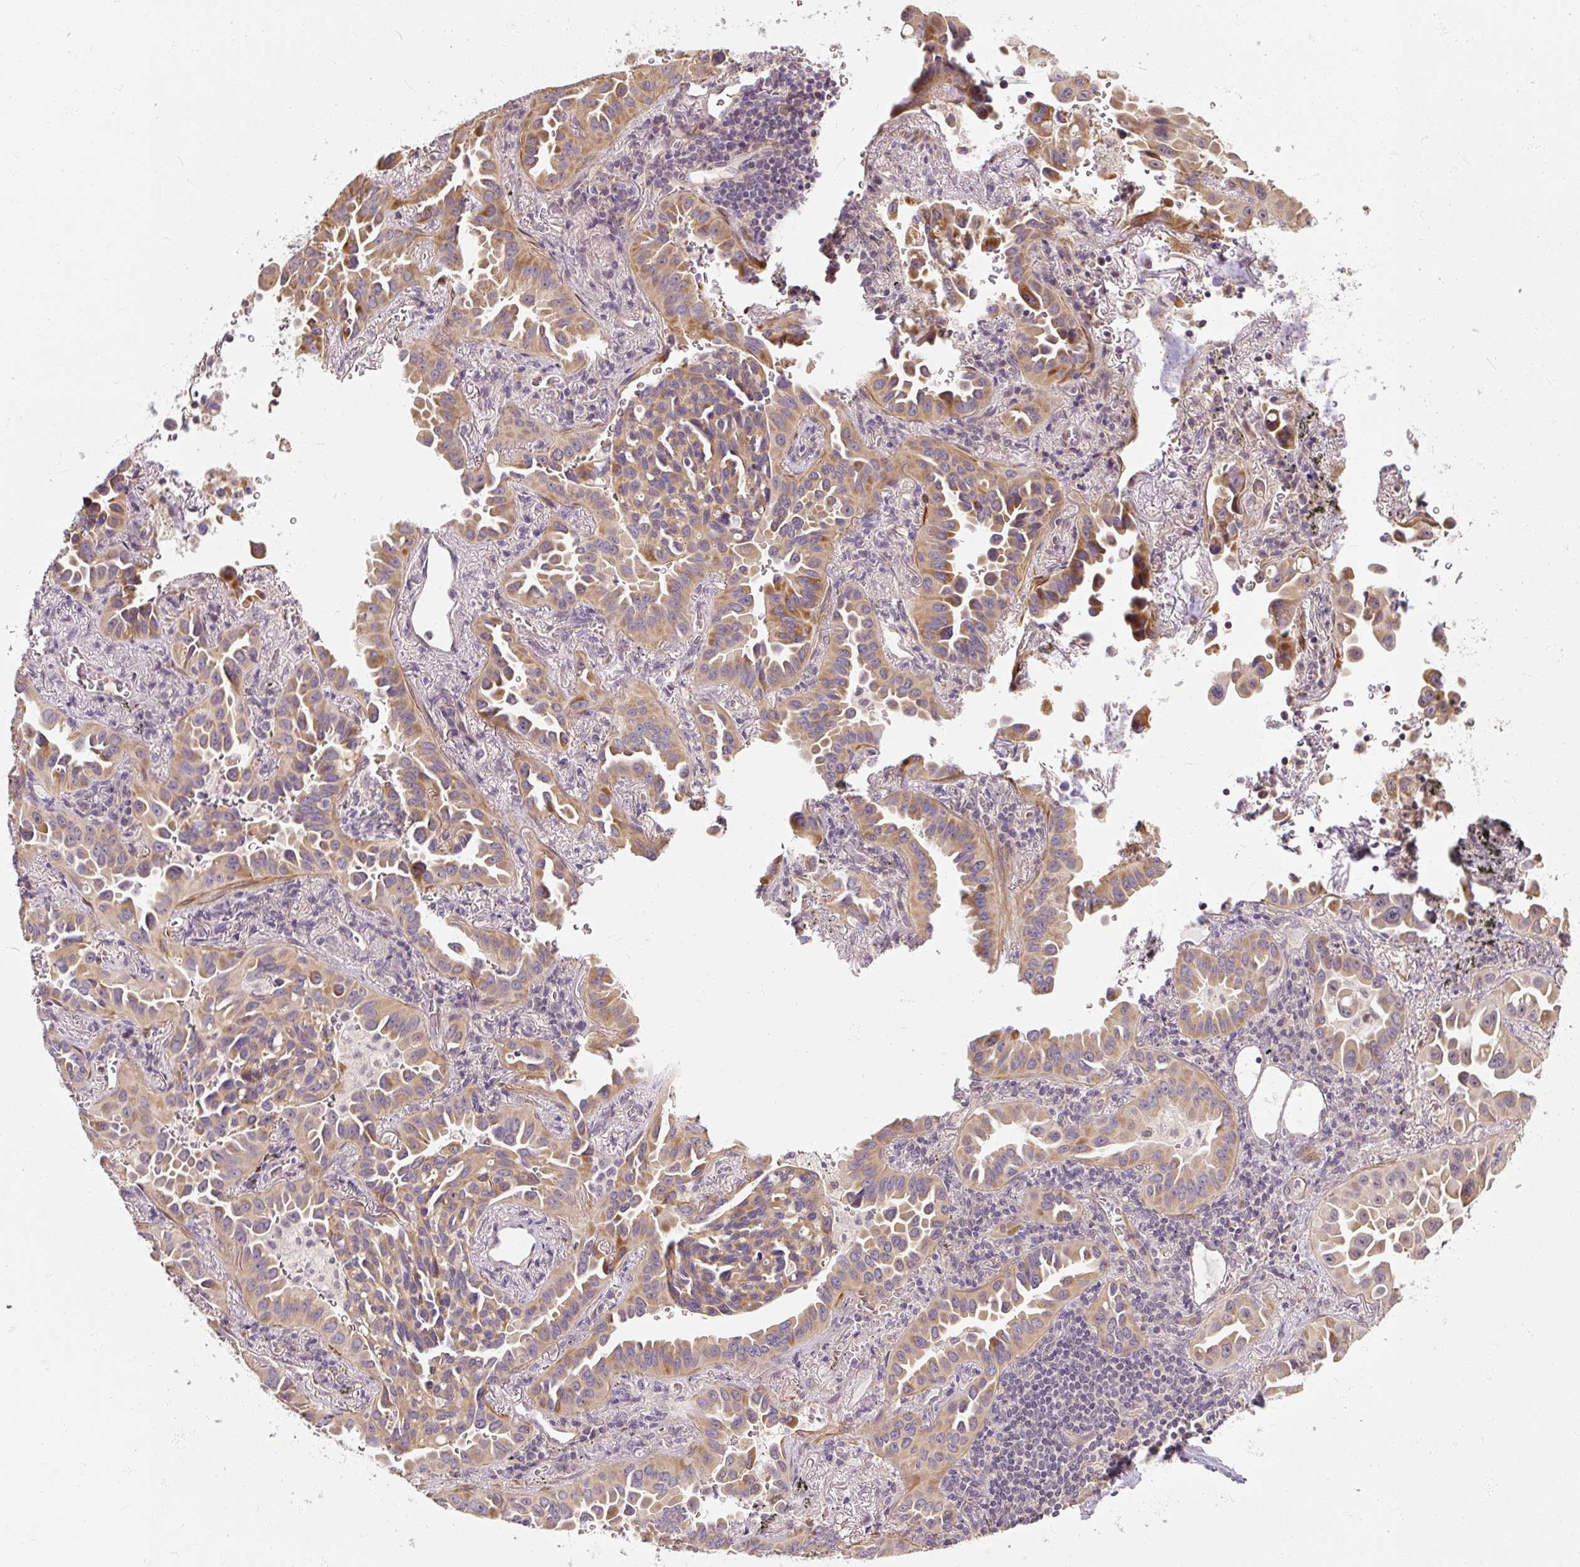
{"staining": {"intensity": "moderate", "quantity": "25%-75%", "location": "cytoplasmic/membranous"}, "tissue": "lung cancer", "cell_type": "Tumor cells", "image_type": "cancer", "snomed": [{"axis": "morphology", "description": "Adenocarcinoma, NOS"}, {"axis": "topography", "description": "Lung"}], "caption": "Immunohistochemistry (IHC) (DAB (3,3'-diaminobenzidine)) staining of human lung adenocarcinoma demonstrates moderate cytoplasmic/membranous protein expression in about 25%-75% of tumor cells. (DAB (3,3'-diaminobenzidine) = brown stain, brightfield microscopy at high magnification).", "gene": "RB1CC1", "patient": {"sex": "male", "age": 68}}